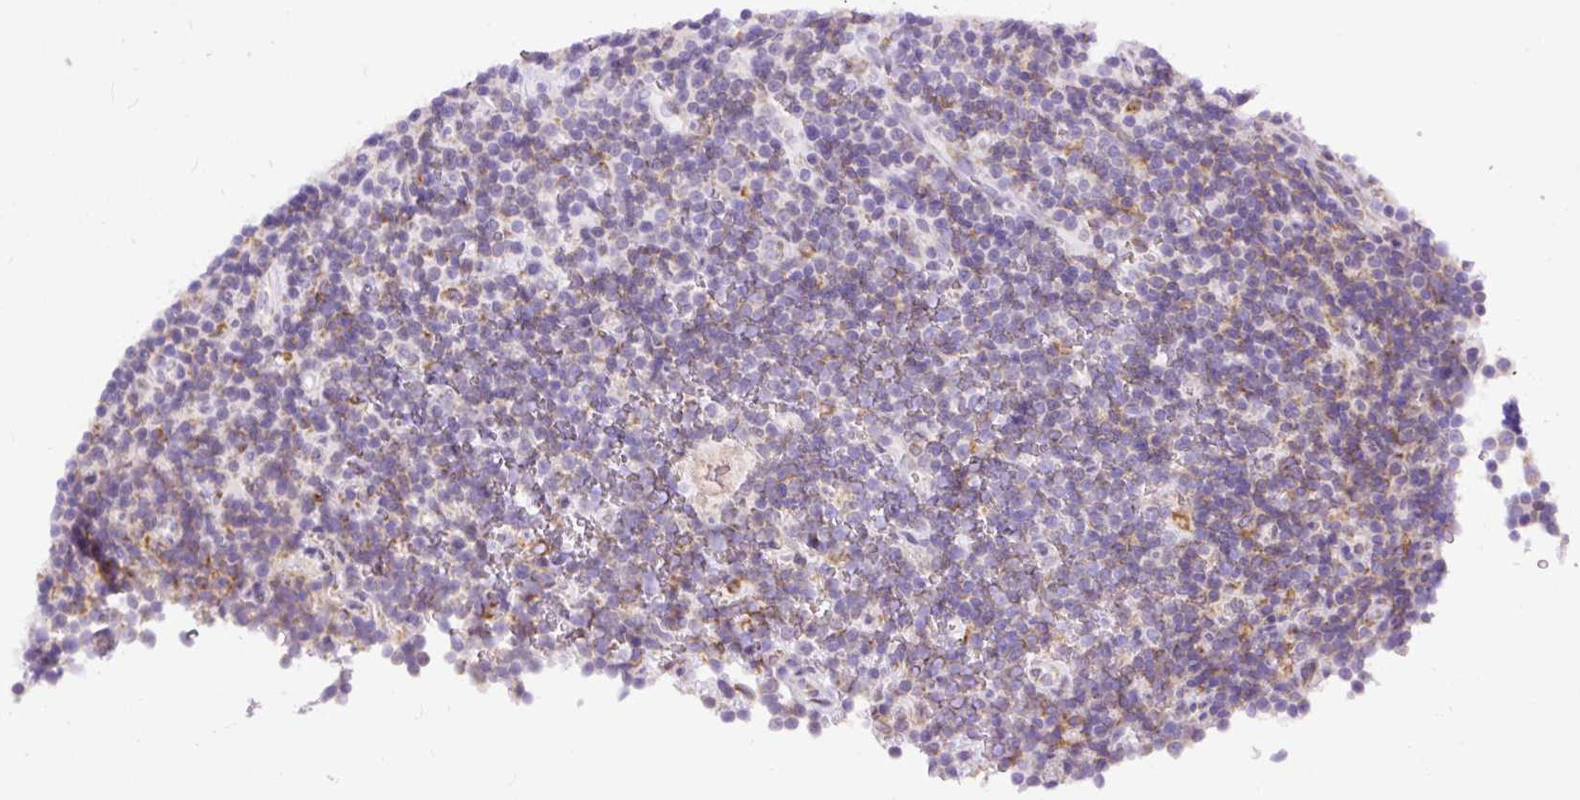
{"staining": {"intensity": "negative", "quantity": "none", "location": "none"}, "tissue": "lymphoma", "cell_type": "Tumor cells", "image_type": "cancer", "snomed": [{"axis": "morphology", "description": "Malignant lymphoma, non-Hodgkin's type, Low grade"}, {"axis": "topography", "description": "Lymph node"}], "caption": "High magnification brightfield microscopy of lymphoma stained with DAB (brown) and counterstained with hematoxylin (blue): tumor cells show no significant positivity. Nuclei are stained in blue.", "gene": "DDOST", "patient": {"sex": "female", "age": 67}}